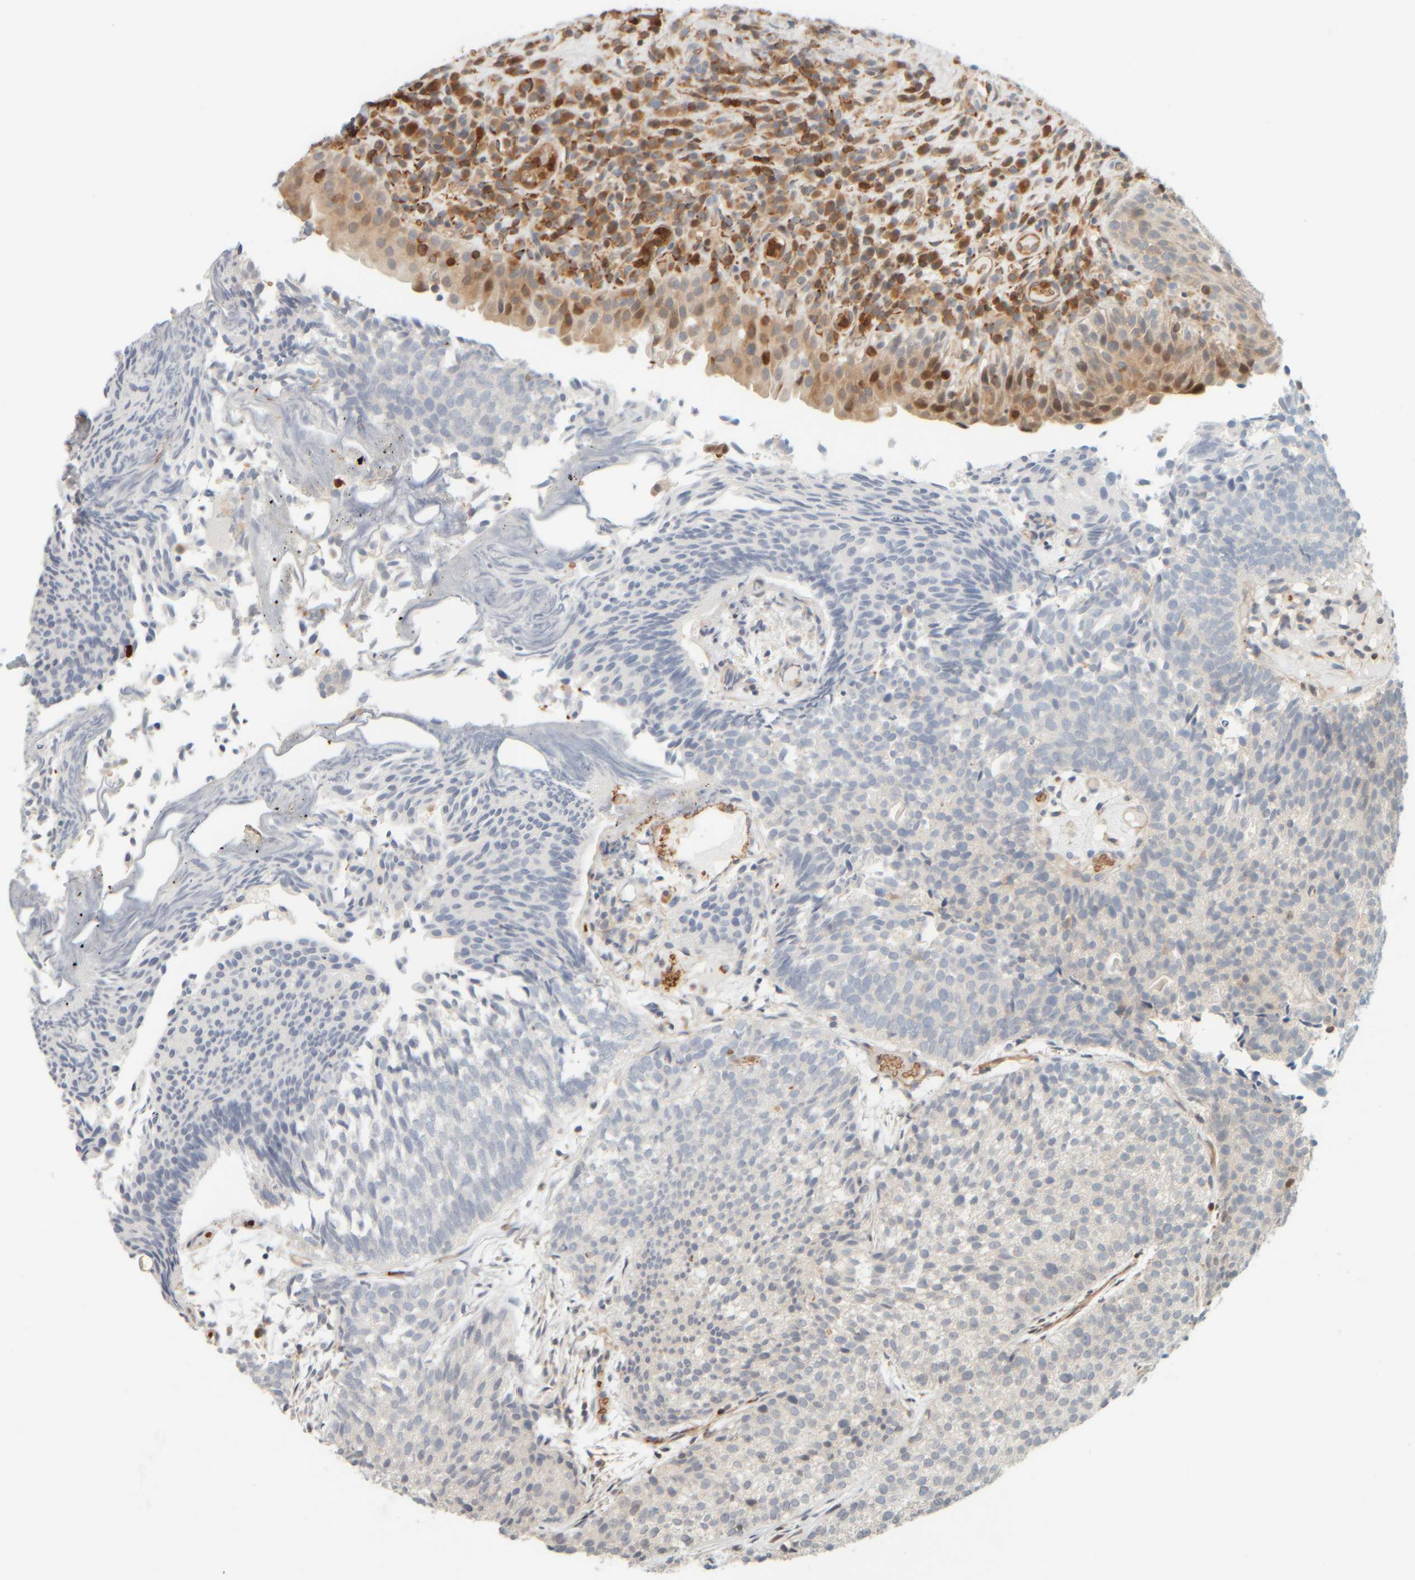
{"staining": {"intensity": "negative", "quantity": "none", "location": "none"}, "tissue": "urothelial cancer", "cell_type": "Tumor cells", "image_type": "cancer", "snomed": [{"axis": "morphology", "description": "Urothelial carcinoma, Low grade"}, {"axis": "topography", "description": "Urinary bladder"}], "caption": "There is no significant expression in tumor cells of urothelial cancer.", "gene": "PTGES3L-AARSD1", "patient": {"sex": "male", "age": 86}}